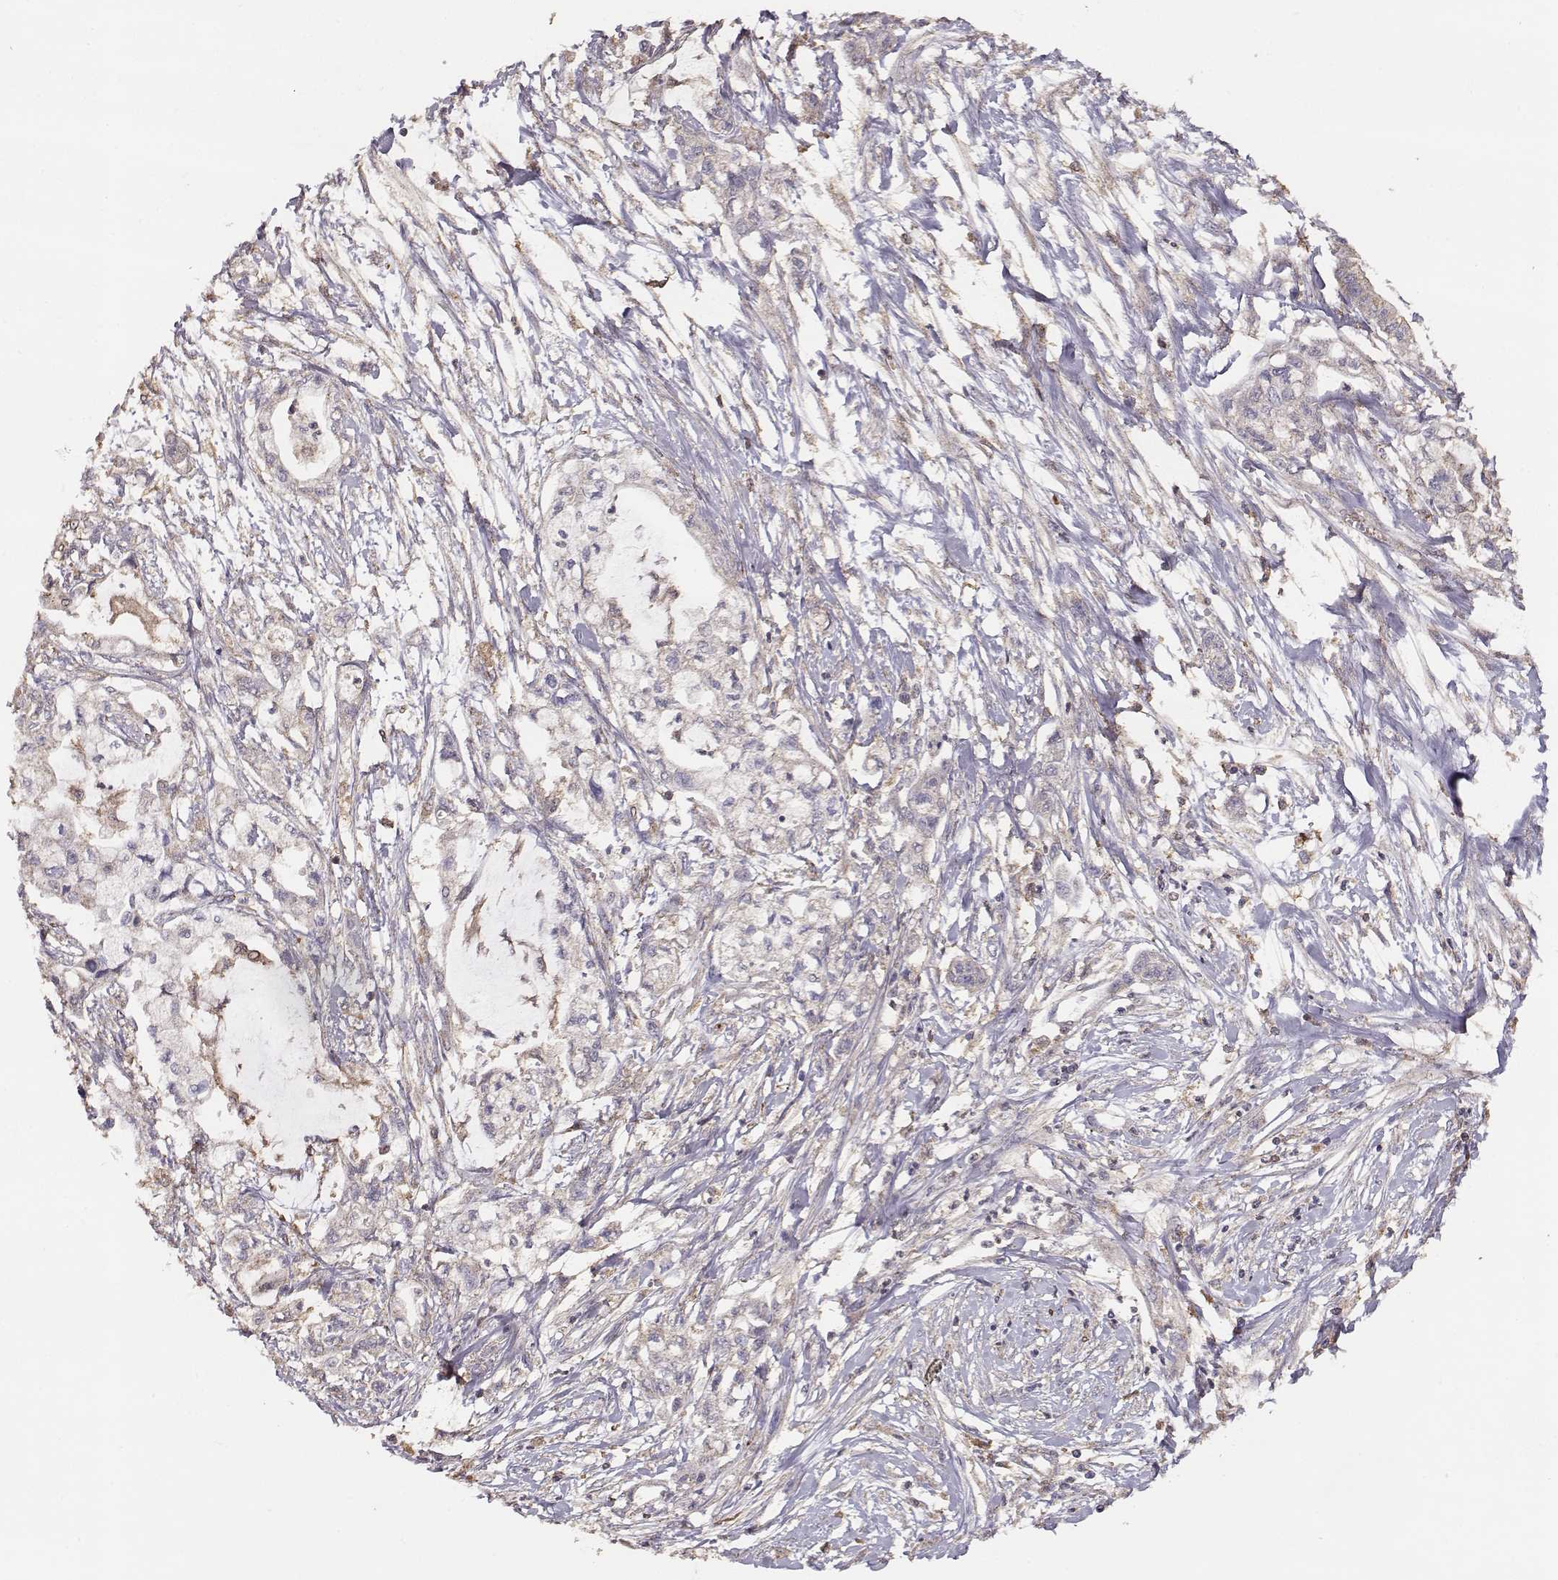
{"staining": {"intensity": "negative", "quantity": "none", "location": "none"}, "tissue": "pancreatic cancer", "cell_type": "Tumor cells", "image_type": "cancer", "snomed": [{"axis": "morphology", "description": "Adenocarcinoma, NOS"}, {"axis": "topography", "description": "Pancreas"}], "caption": "DAB immunohistochemical staining of adenocarcinoma (pancreatic) shows no significant staining in tumor cells.", "gene": "TARS3", "patient": {"sex": "male", "age": 54}}